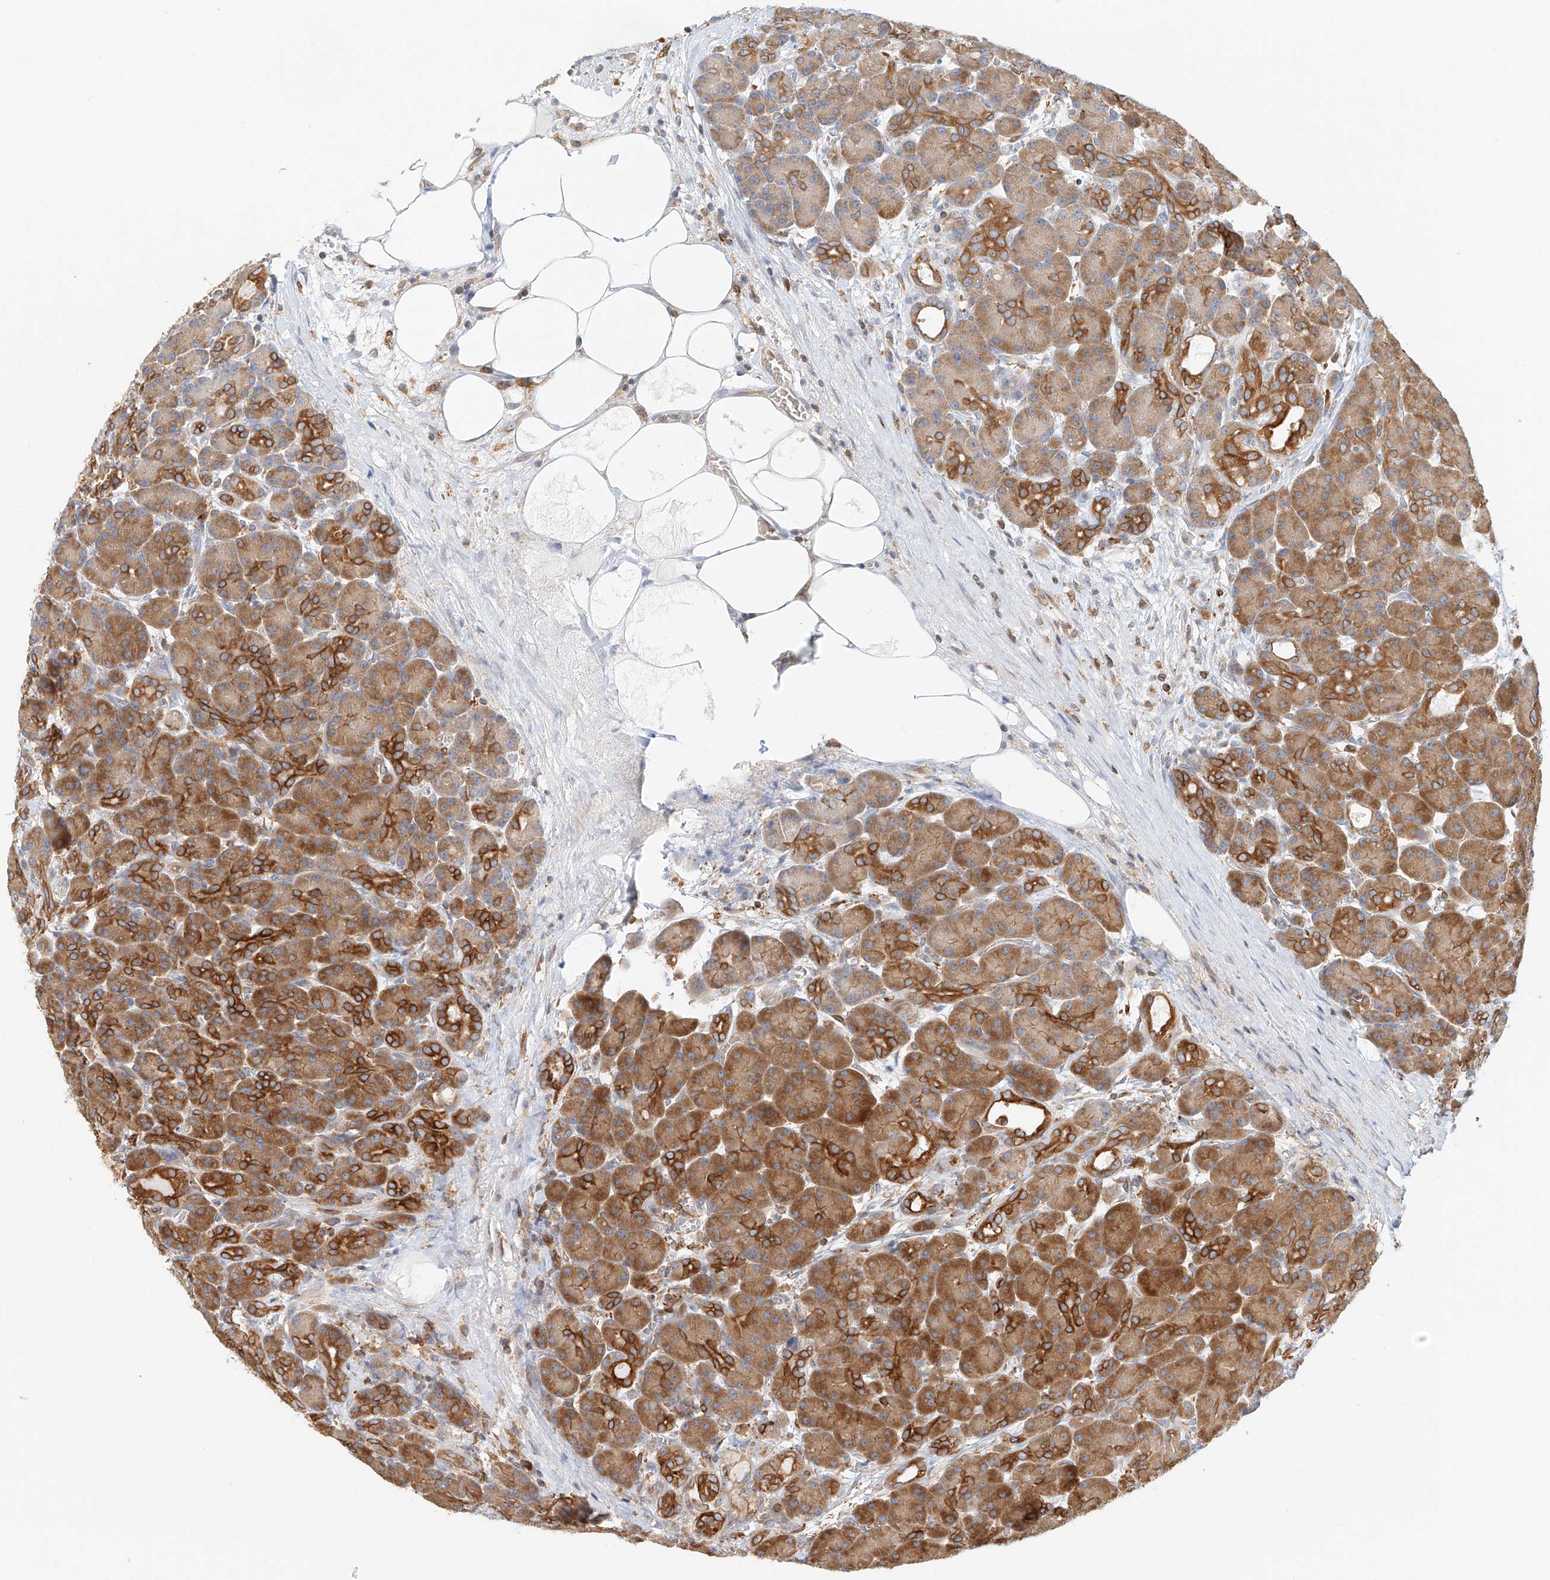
{"staining": {"intensity": "strong", "quantity": ">75%", "location": "cytoplasmic/membranous"}, "tissue": "pancreas", "cell_type": "Exocrine glandular cells", "image_type": "normal", "snomed": [{"axis": "morphology", "description": "Normal tissue, NOS"}, {"axis": "topography", "description": "Pancreas"}], "caption": "This histopathology image reveals immunohistochemistry staining of normal human pancreas, with high strong cytoplasmic/membranous staining in about >75% of exocrine glandular cells.", "gene": "DHRS7", "patient": {"sex": "male", "age": 63}}